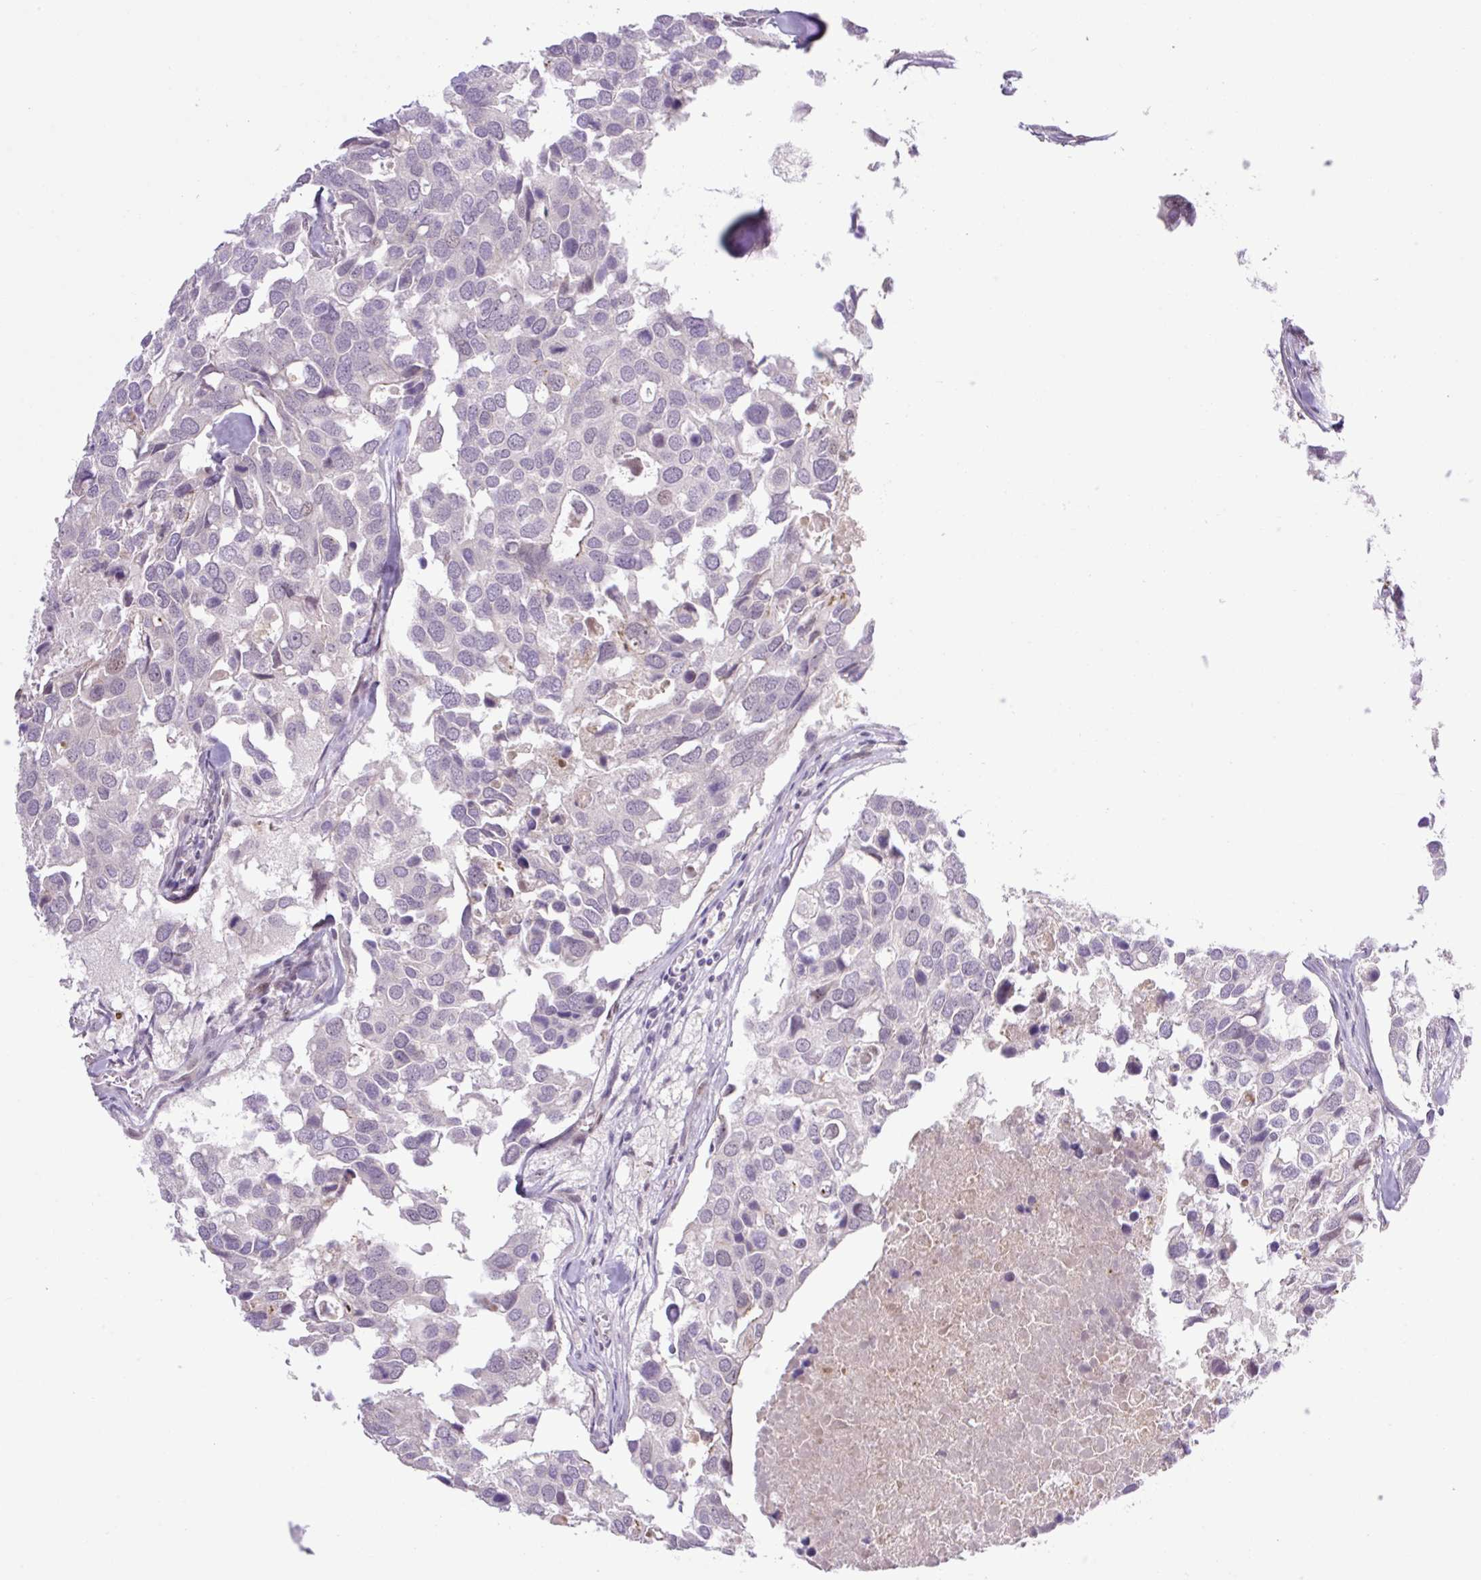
{"staining": {"intensity": "moderate", "quantity": "<25%", "location": "nuclear"}, "tissue": "breast cancer", "cell_type": "Tumor cells", "image_type": "cancer", "snomed": [{"axis": "morphology", "description": "Duct carcinoma"}, {"axis": "topography", "description": "Breast"}], "caption": "Immunohistochemical staining of breast cancer (invasive ductal carcinoma) reveals low levels of moderate nuclear protein staining in approximately <25% of tumor cells.", "gene": "ICE1", "patient": {"sex": "female", "age": 83}}